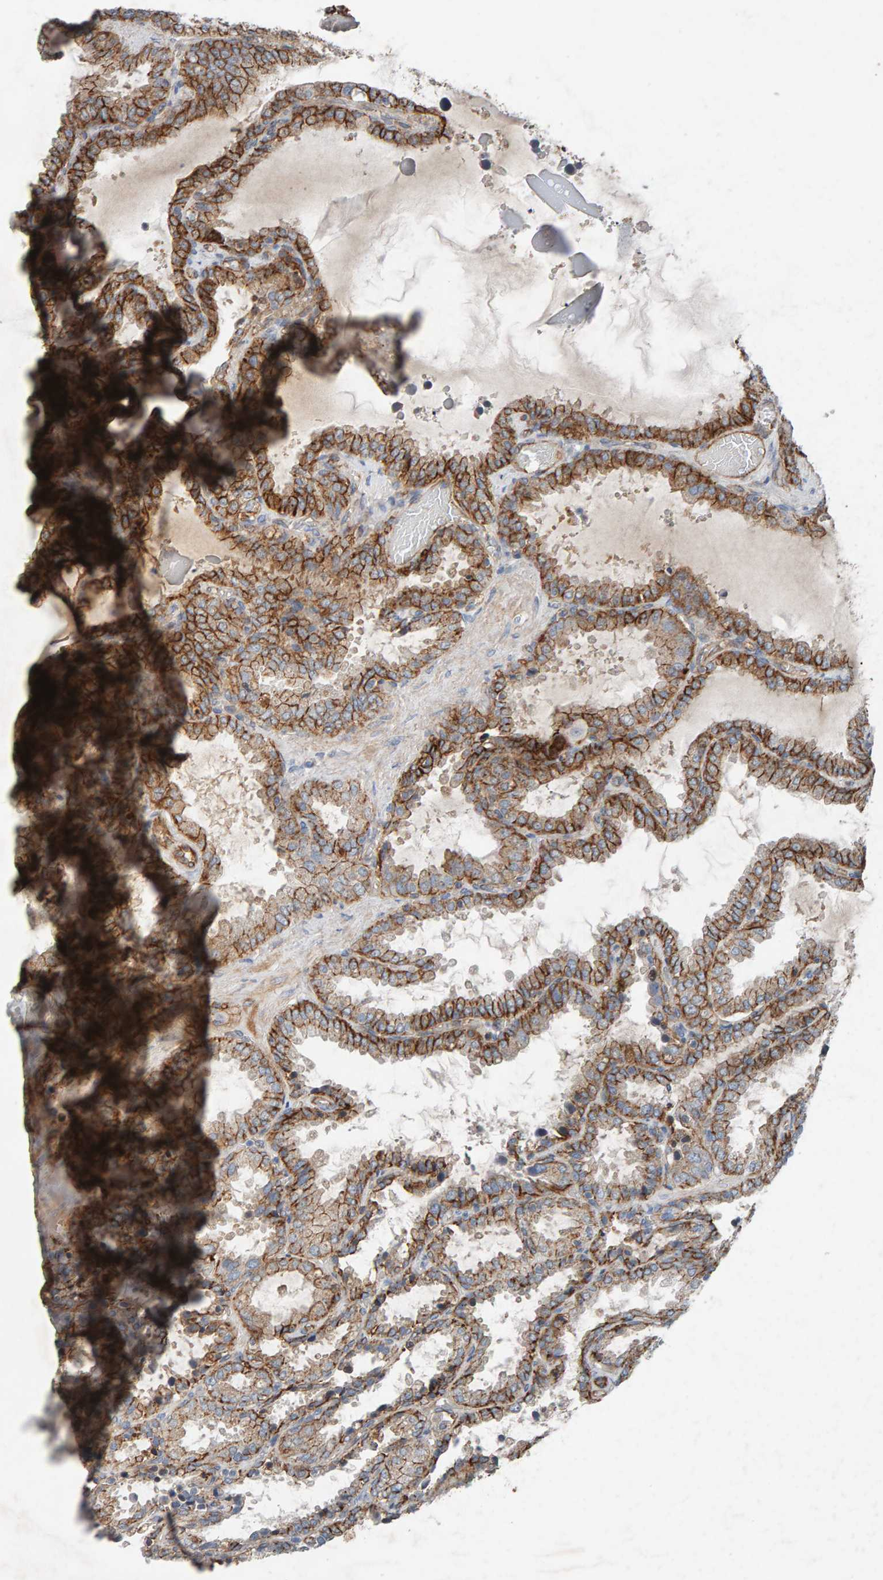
{"staining": {"intensity": "moderate", "quantity": ">75%", "location": "cytoplasmic/membranous"}, "tissue": "seminal vesicle", "cell_type": "Glandular cells", "image_type": "normal", "snomed": [{"axis": "morphology", "description": "Normal tissue, NOS"}, {"axis": "topography", "description": "Seminal veicle"}], "caption": "The histopathology image reveals staining of unremarkable seminal vesicle, revealing moderate cytoplasmic/membranous protein positivity (brown color) within glandular cells. (DAB IHC, brown staining for protein, blue staining for nuclei).", "gene": "PTPRM", "patient": {"sex": "male", "age": 46}}